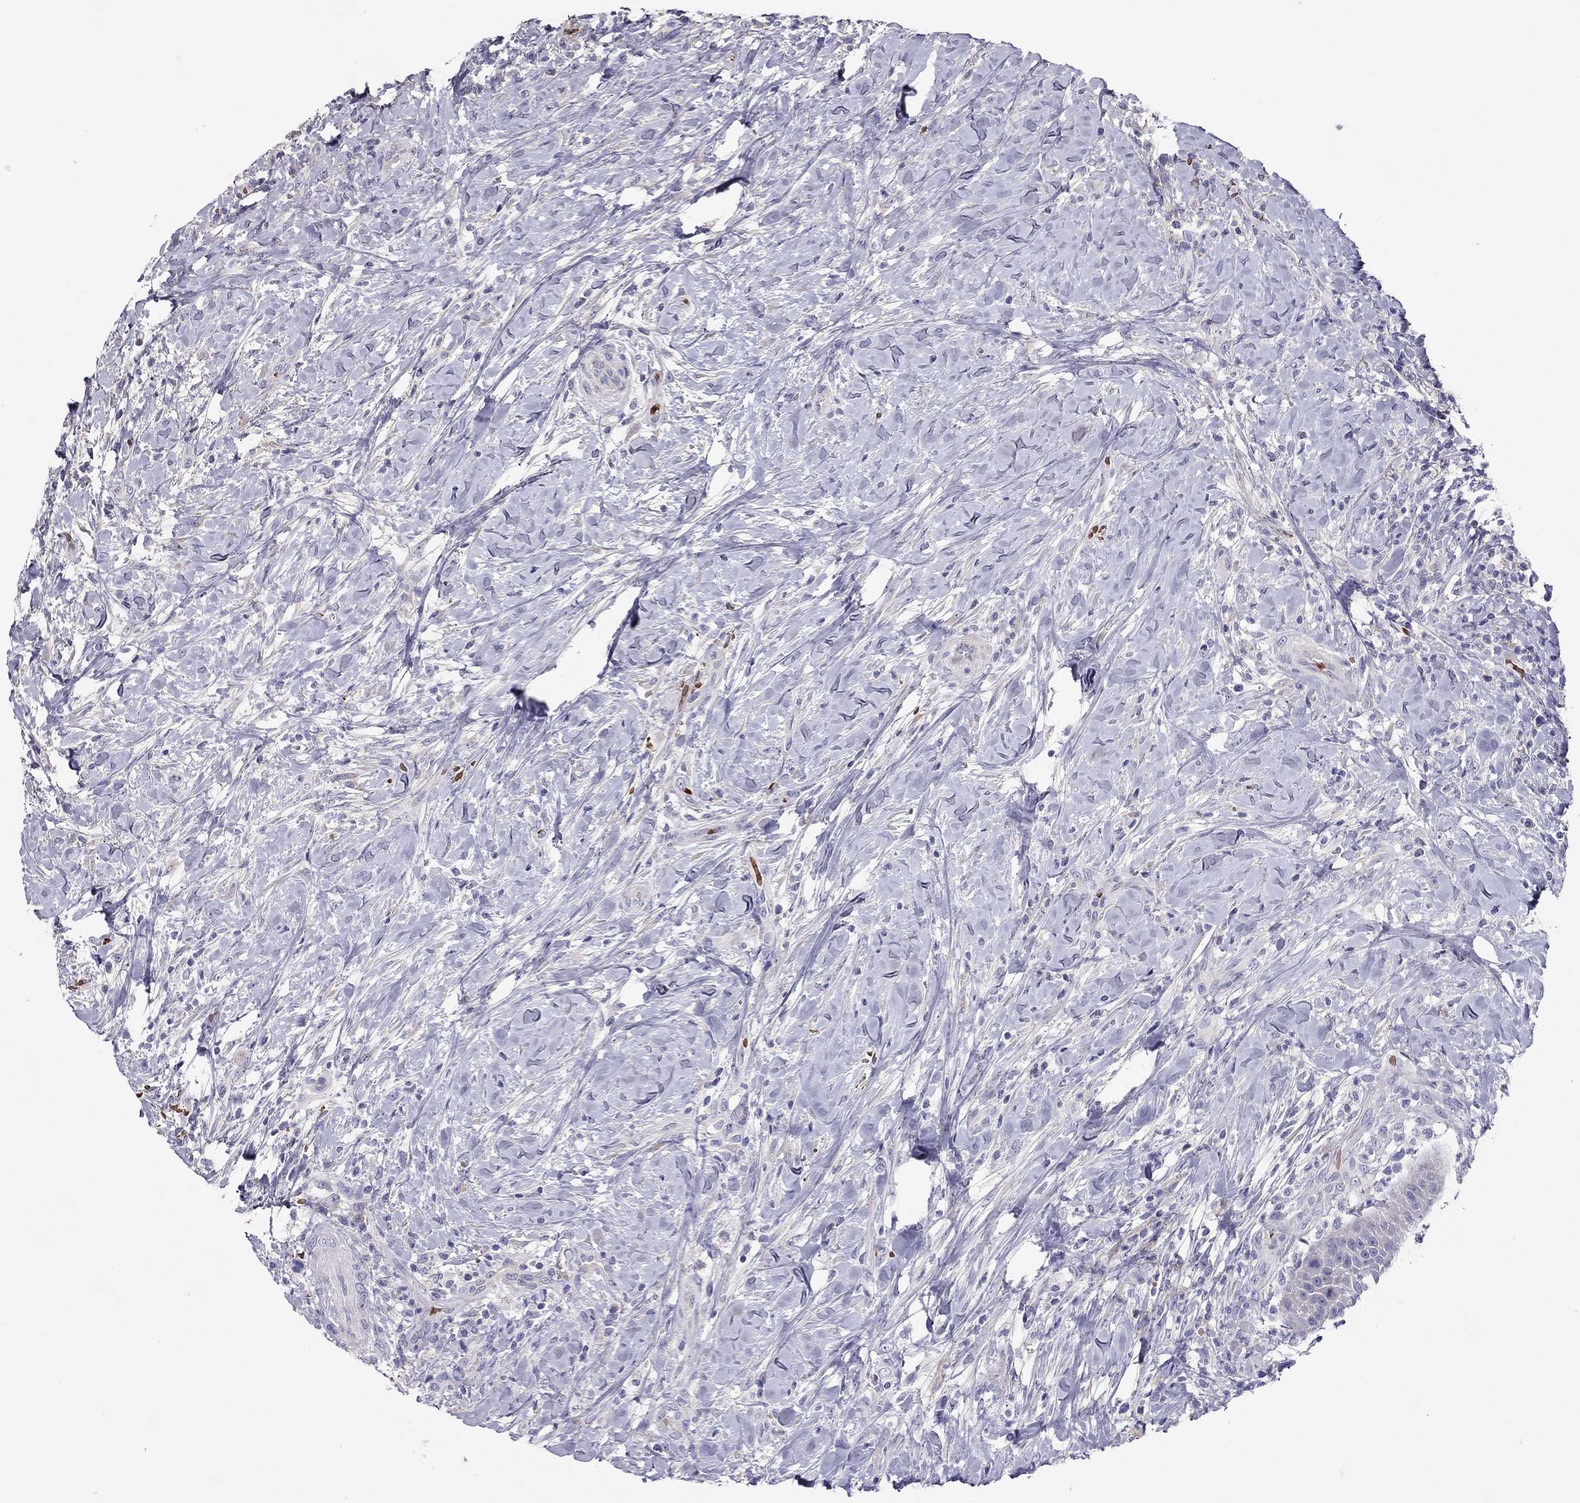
{"staining": {"intensity": "negative", "quantity": "none", "location": "none"}, "tissue": "head and neck cancer", "cell_type": "Tumor cells", "image_type": "cancer", "snomed": [{"axis": "morphology", "description": "Squamous cell carcinoma, NOS"}, {"axis": "topography", "description": "Head-Neck"}], "caption": "This histopathology image is of head and neck cancer stained with immunohistochemistry to label a protein in brown with the nuclei are counter-stained blue. There is no positivity in tumor cells.", "gene": "RHD", "patient": {"sex": "male", "age": 69}}